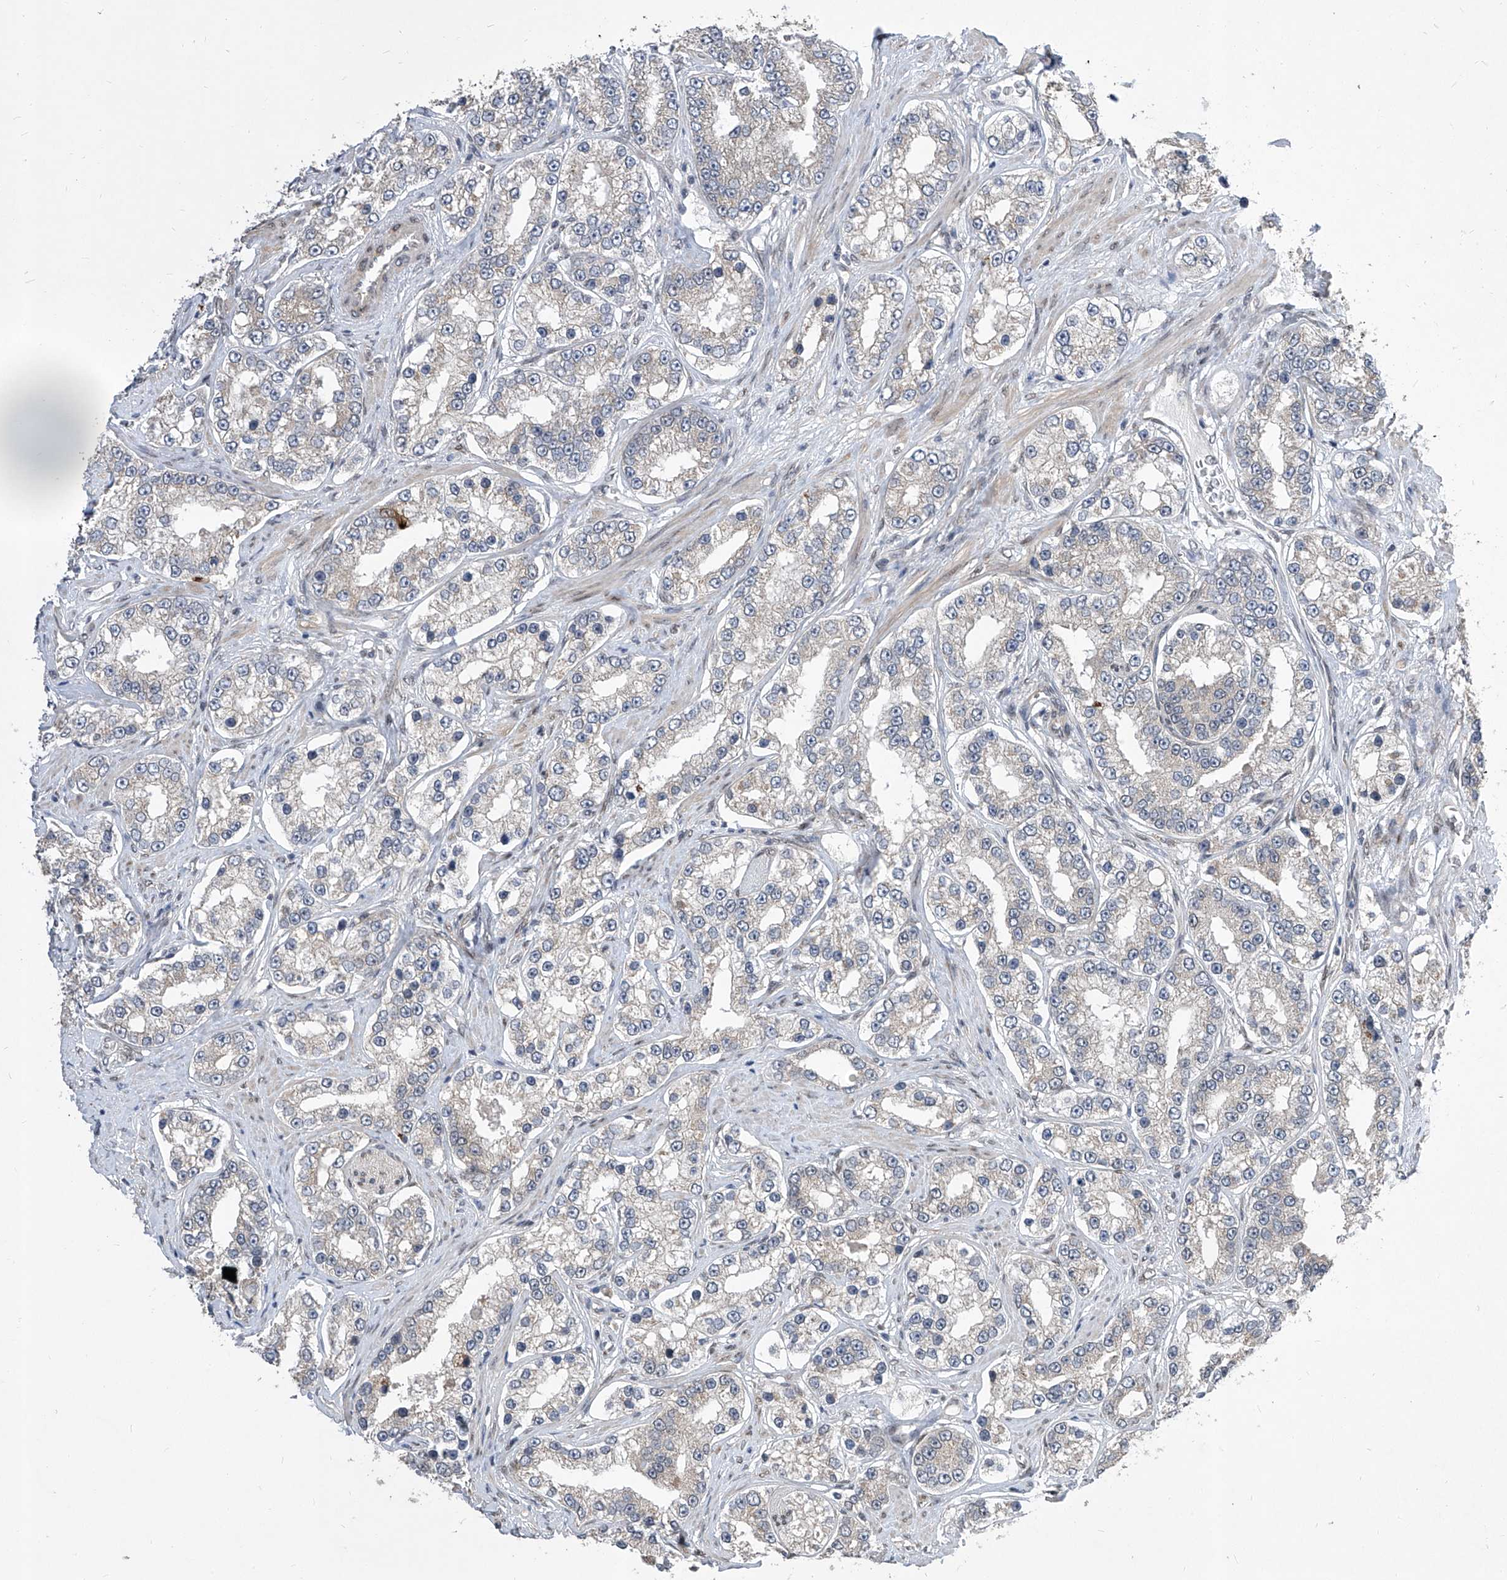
{"staining": {"intensity": "strong", "quantity": "<25%", "location": "cytoplasmic/membranous"}, "tissue": "prostate cancer", "cell_type": "Tumor cells", "image_type": "cancer", "snomed": [{"axis": "morphology", "description": "Normal tissue, NOS"}, {"axis": "morphology", "description": "Adenocarcinoma, High grade"}, {"axis": "topography", "description": "Prostate"}], "caption": "Prostate cancer (adenocarcinoma (high-grade)) stained with a brown dye displays strong cytoplasmic/membranous positive positivity in approximately <25% of tumor cells.", "gene": "CETN2", "patient": {"sex": "male", "age": 83}}